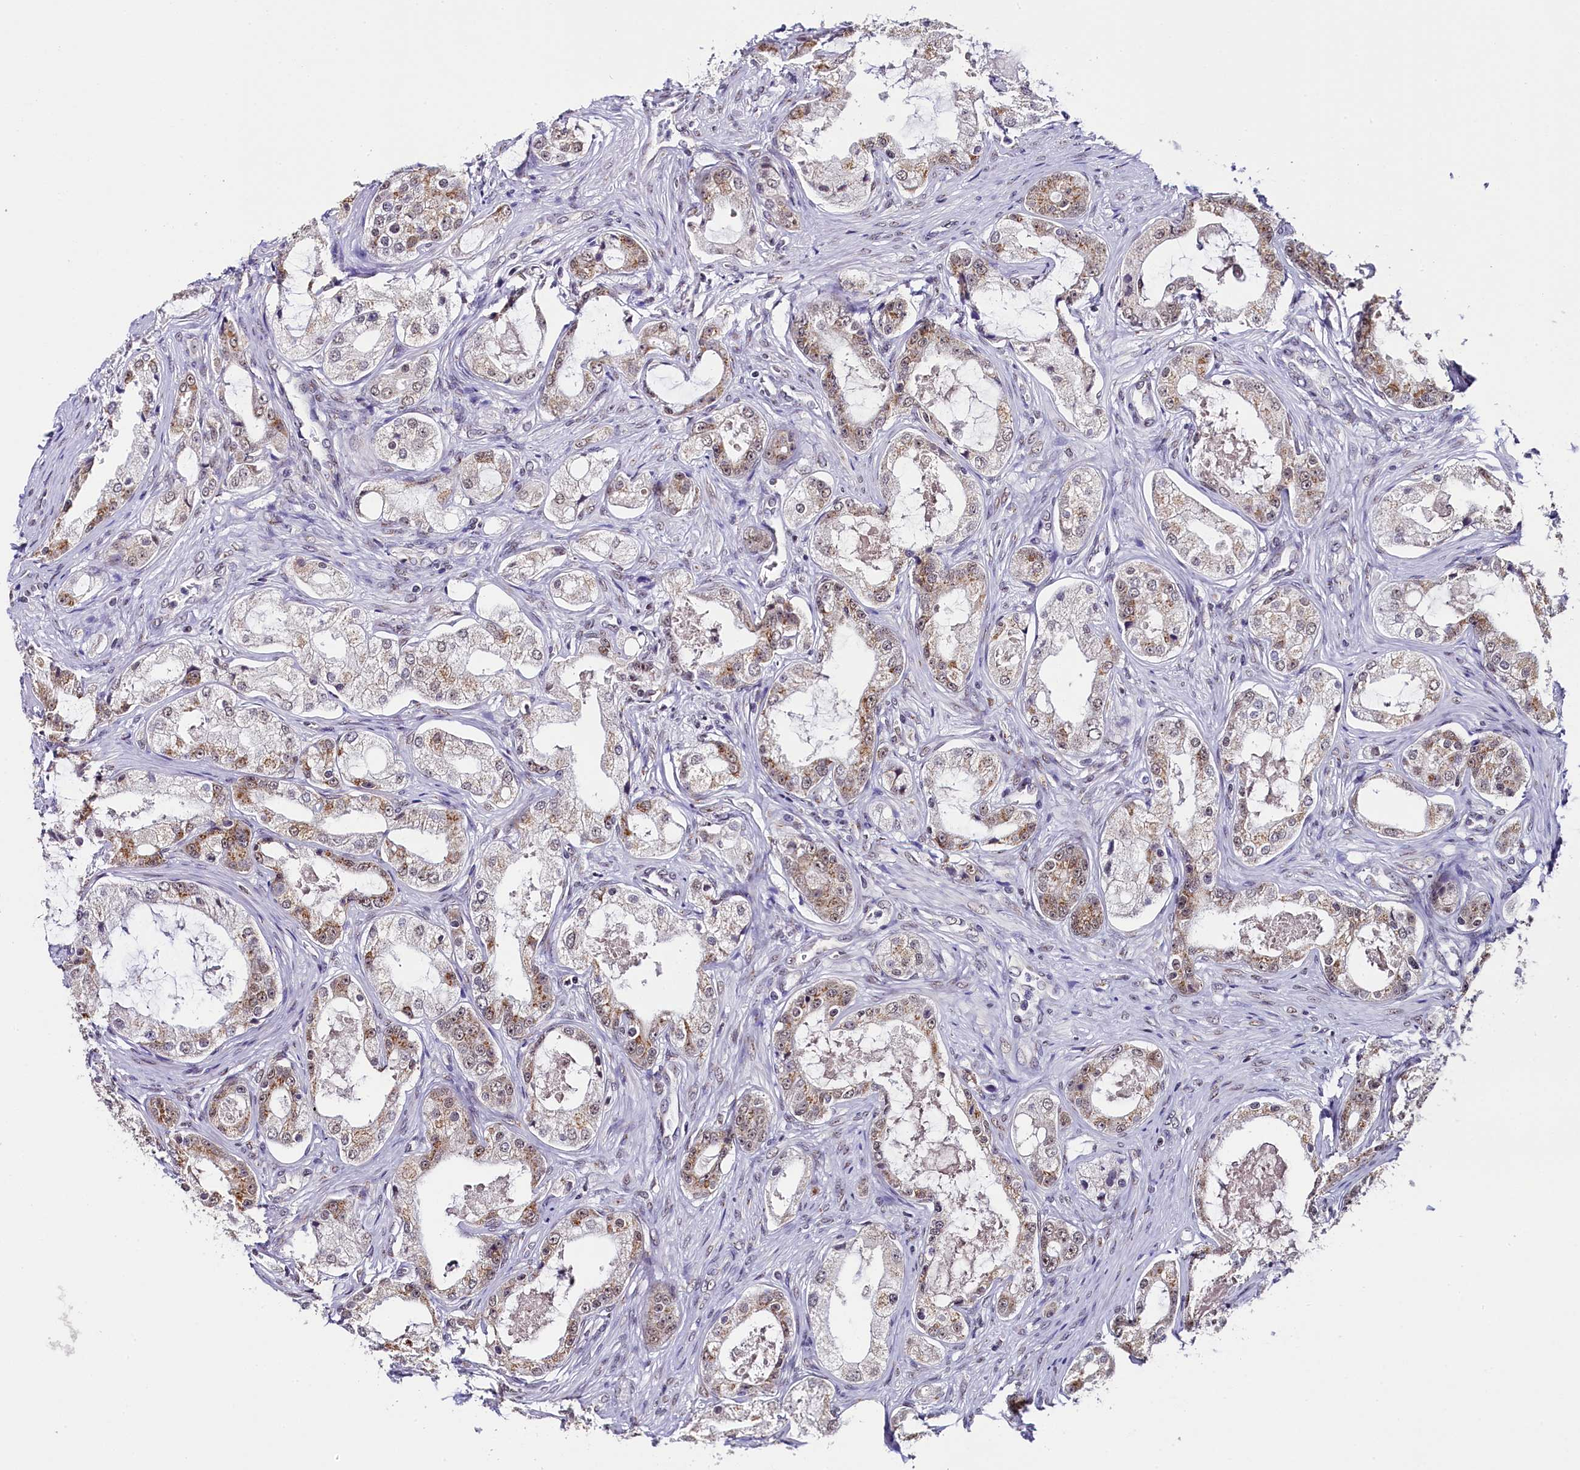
{"staining": {"intensity": "moderate", "quantity": "25%-75%", "location": "cytoplasmic/membranous,nuclear"}, "tissue": "prostate cancer", "cell_type": "Tumor cells", "image_type": "cancer", "snomed": [{"axis": "morphology", "description": "Adenocarcinoma, Low grade"}, {"axis": "topography", "description": "Prostate"}], "caption": "Brown immunohistochemical staining in low-grade adenocarcinoma (prostate) exhibits moderate cytoplasmic/membranous and nuclear positivity in about 25%-75% of tumor cells. (IHC, brightfield microscopy, high magnification).", "gene": "NCBP1", "patient": {"sex": "male", "age": 68}}